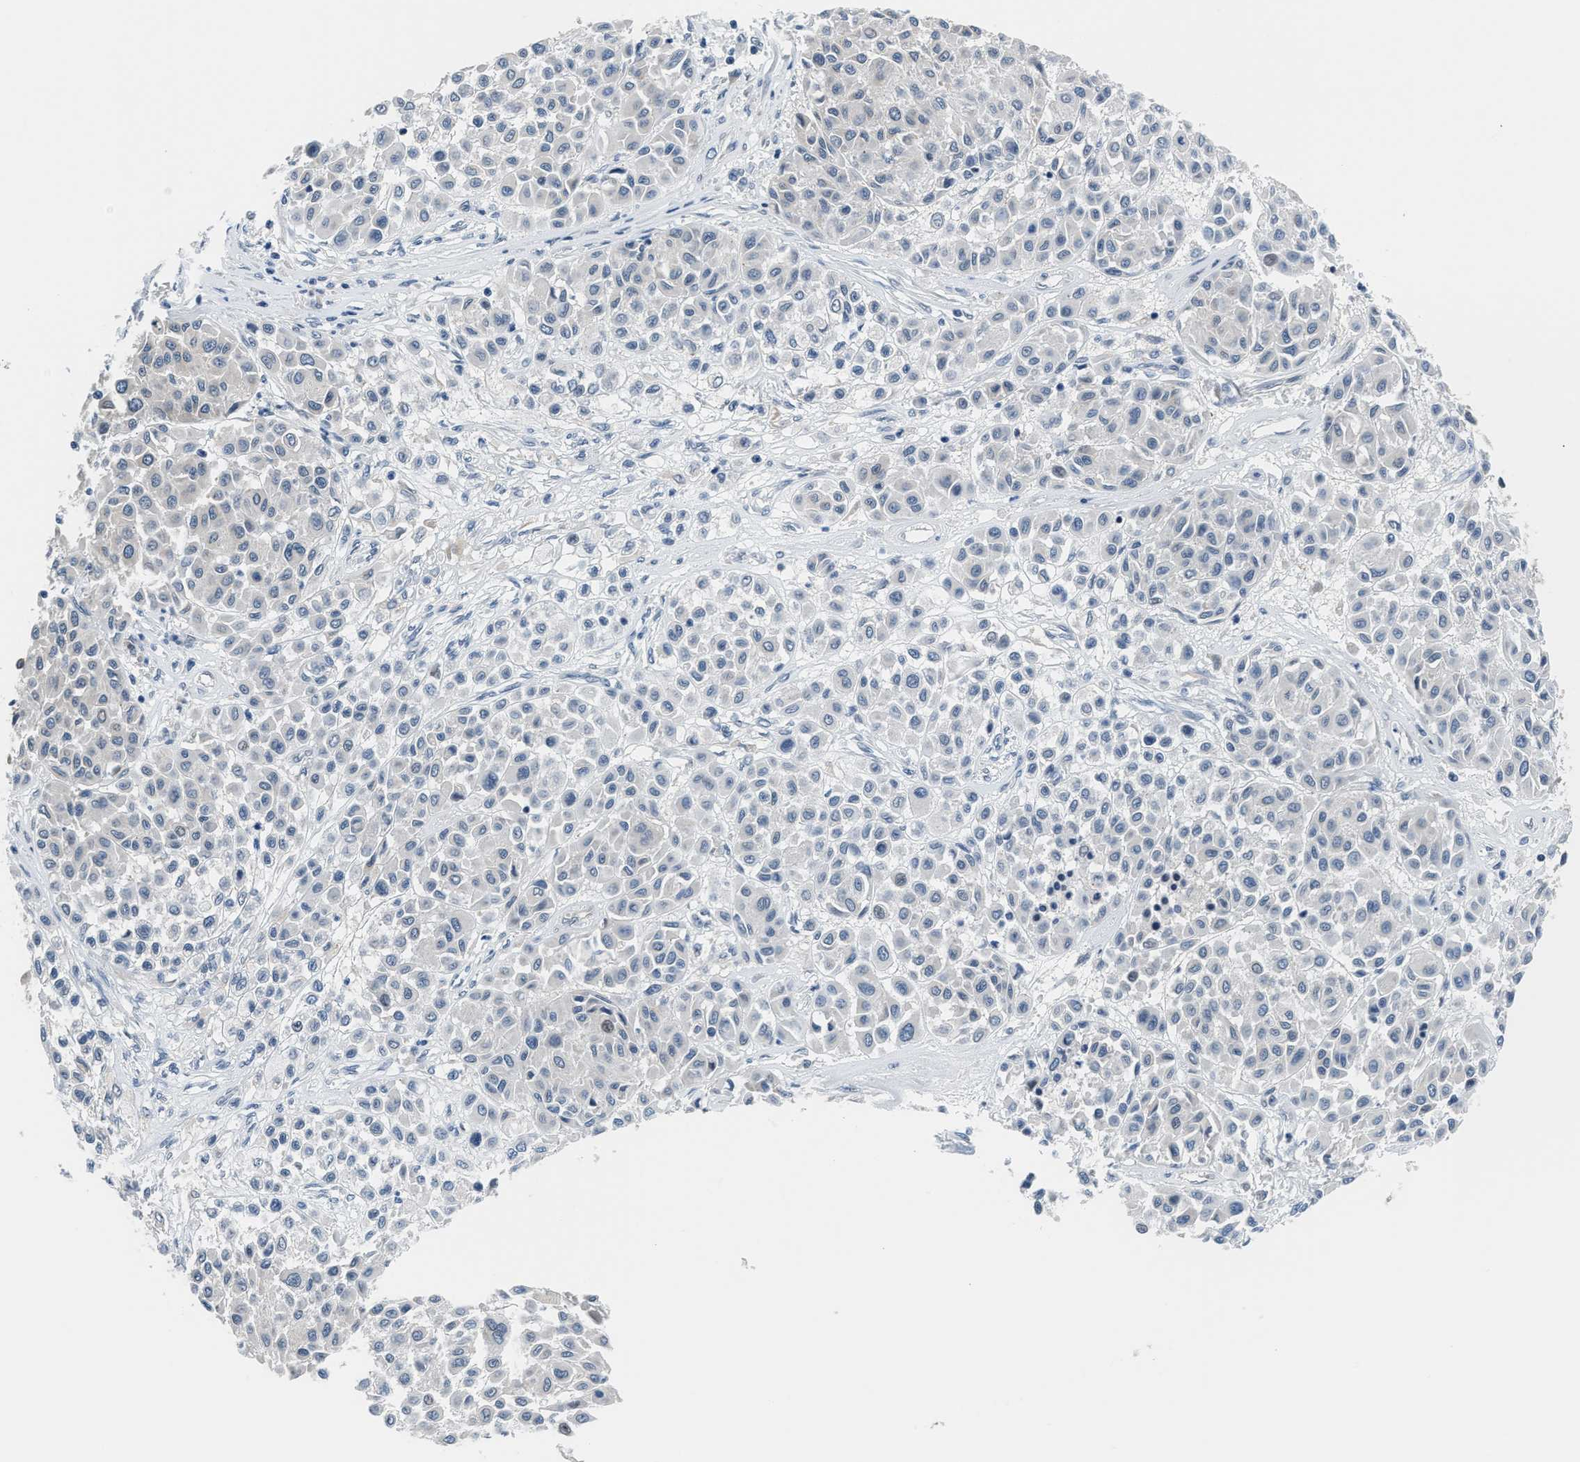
{"staining": {"intensity": "negative", "quantity": "none", "location": "none"}, "tissue": "melanoma", "cell_type": "Tumor cells", "image_type": "cancer", "snomed": [{"axis": "morphology", "description": "Malignant melanoma, Metastatic site"}, {"axis": "topography", "description": "Soft tissue"}], "caption": "Immunohistochemistry photomicrograph of neoplastic tissue: human malignant melanoma (metastatic site) stained with DAB demonstrates no significant protein positivity in tumor cells.", "gene": "PPM1H", "patient": {"sex": "male", "age": 41}}